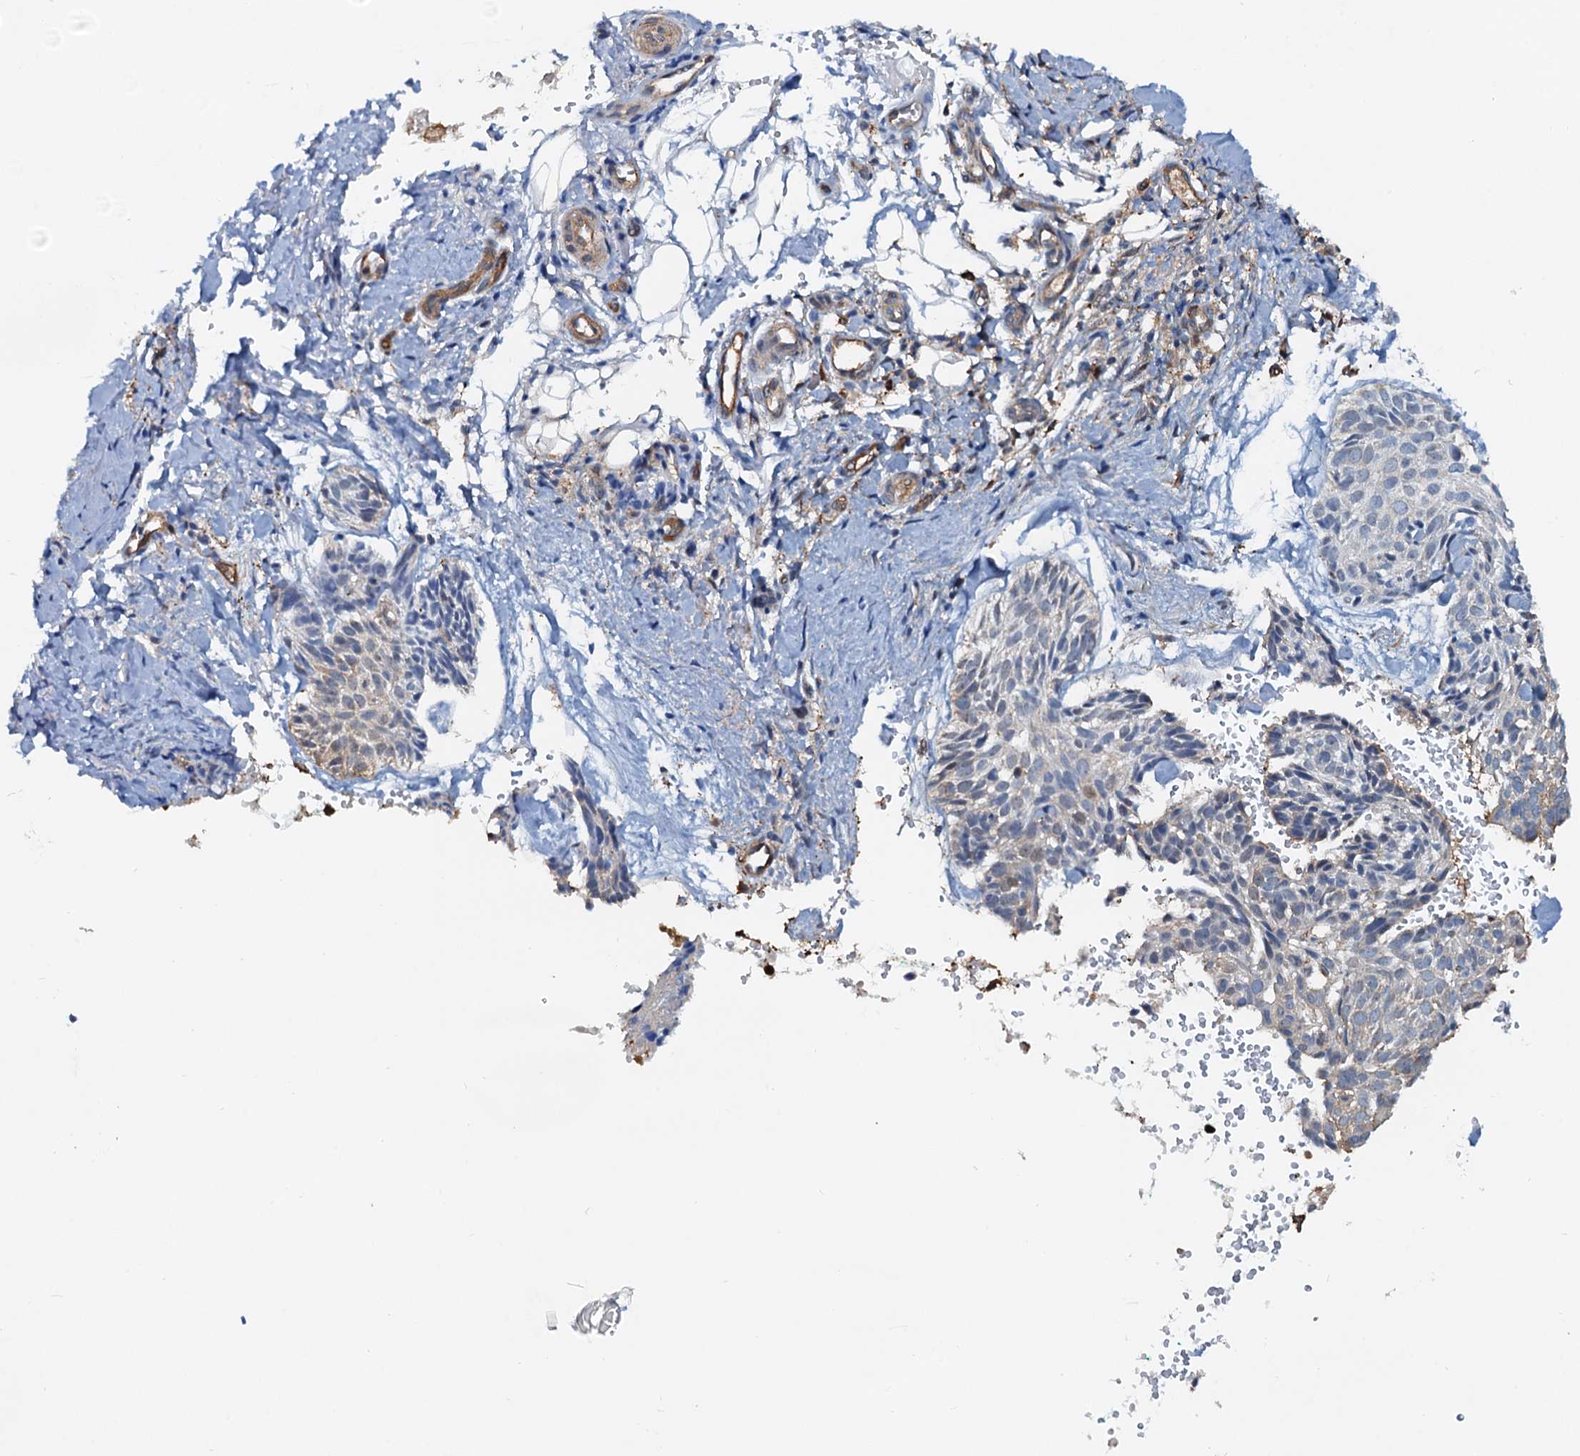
{"staining": {"intensity": "negative", "quantity": "none", "location": "none"}, "tissue": "skin cancer", "cell_type": "Tumor cells", "image_type": "cancer", "snomed": [{"axis": "morphology", "description": "Normal tissue, NOS"}, {"axis": "morphology", "description": "Basal cell carcinoma"}, {"axis": "topography", "description": "Skin"}], "caption": "The micrograph shows no significant positivity in tumor cells of basal cell carcinoma (skin).", "gene": "USP6NL", "patient": {"sex": "male", "age": 66}}